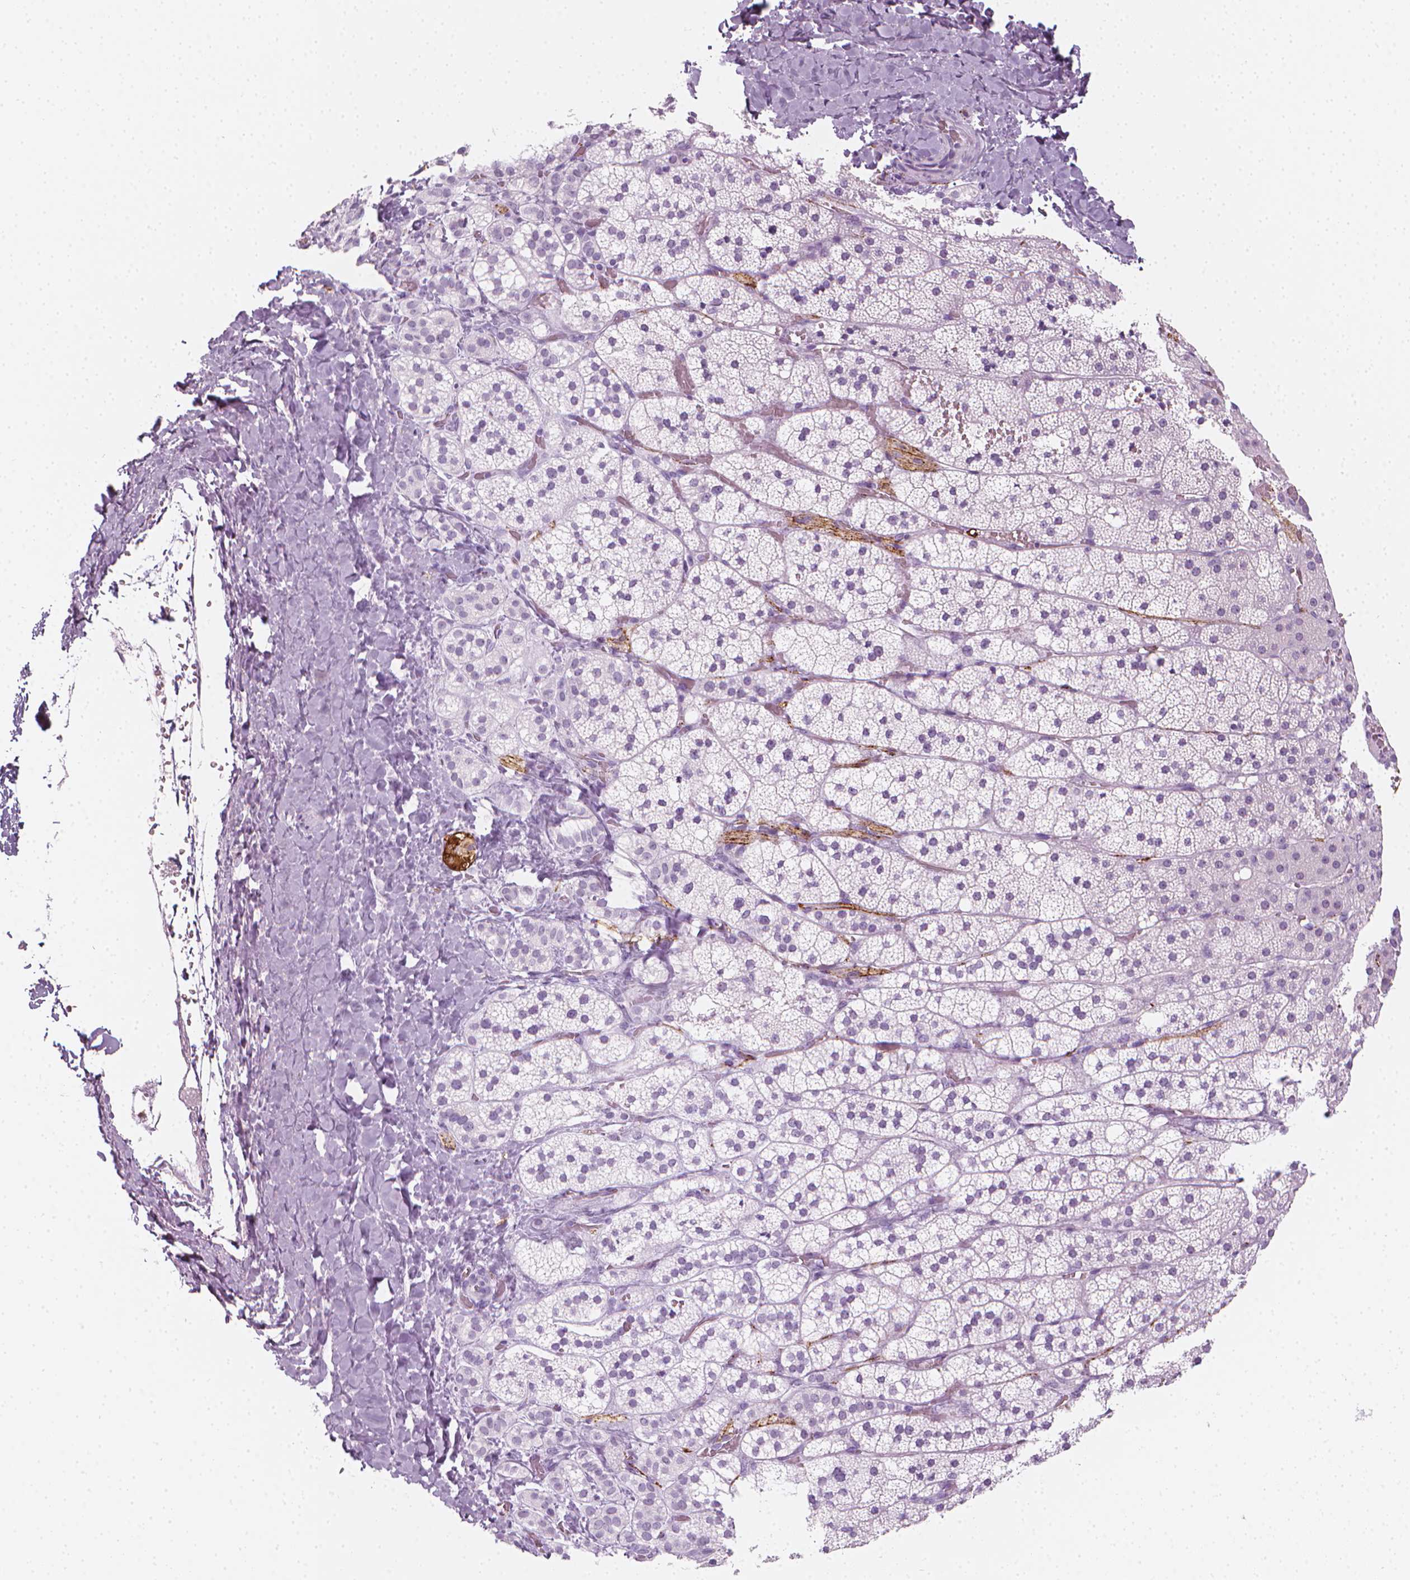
{"staining": {"intensity": "negative", "quantity": "none", "location": "none"}, "tissue": "adrenal gland", "cell_type": "Glandular cells", "image_type": "normal", "snomed": [{"axis": "morphology", "description": "Normal tissue, NOS"}, {"axis": "topography", "description": "Adrenal gland"}], "caption": "This is an immunohistochemistry image of benign human adrenal gland. There is no positivity in glandular cells.", "gene": "SCG3", "patient": {"sex": "male", "age": 53}}